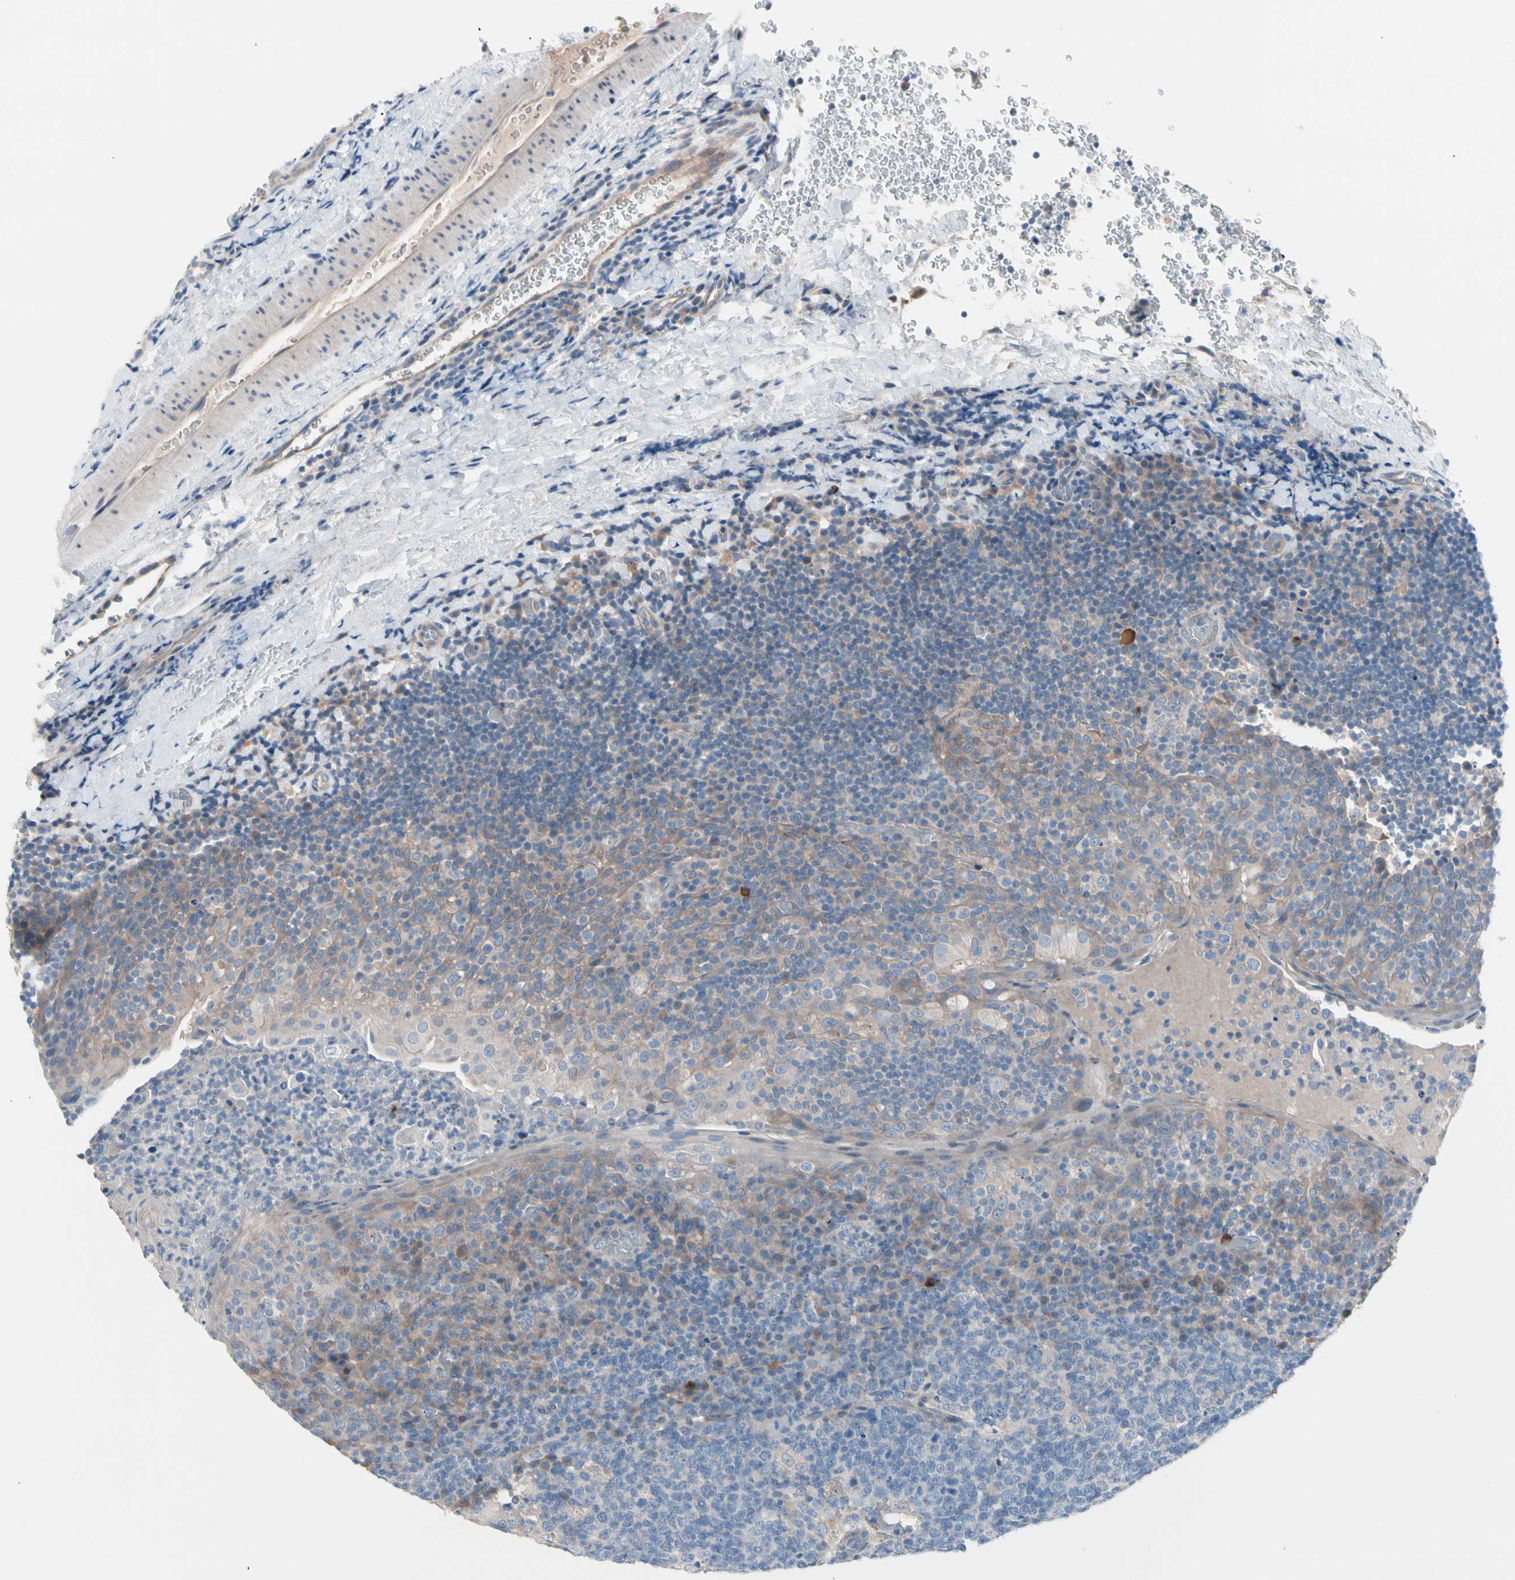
{"staining": {"intensity": "weak", "quantity": "<25%", "location": "cytoplasmic/membranous"}, "tissue": "tonsil", "cell_type": "Germinal center cells", "image_type": "normal", "snomed": [{"axis": "morphology", "description": "Normal tissue, NOS"}, {"axis": "topography", "description": "Tonsil"}], "caption": "An IHC histopathology image of benign tonsil is shown. There is no staining in germinal center cells of tonsil.", "gene": "CASQ1", "patient": {"sex": "male", "age": 17}}